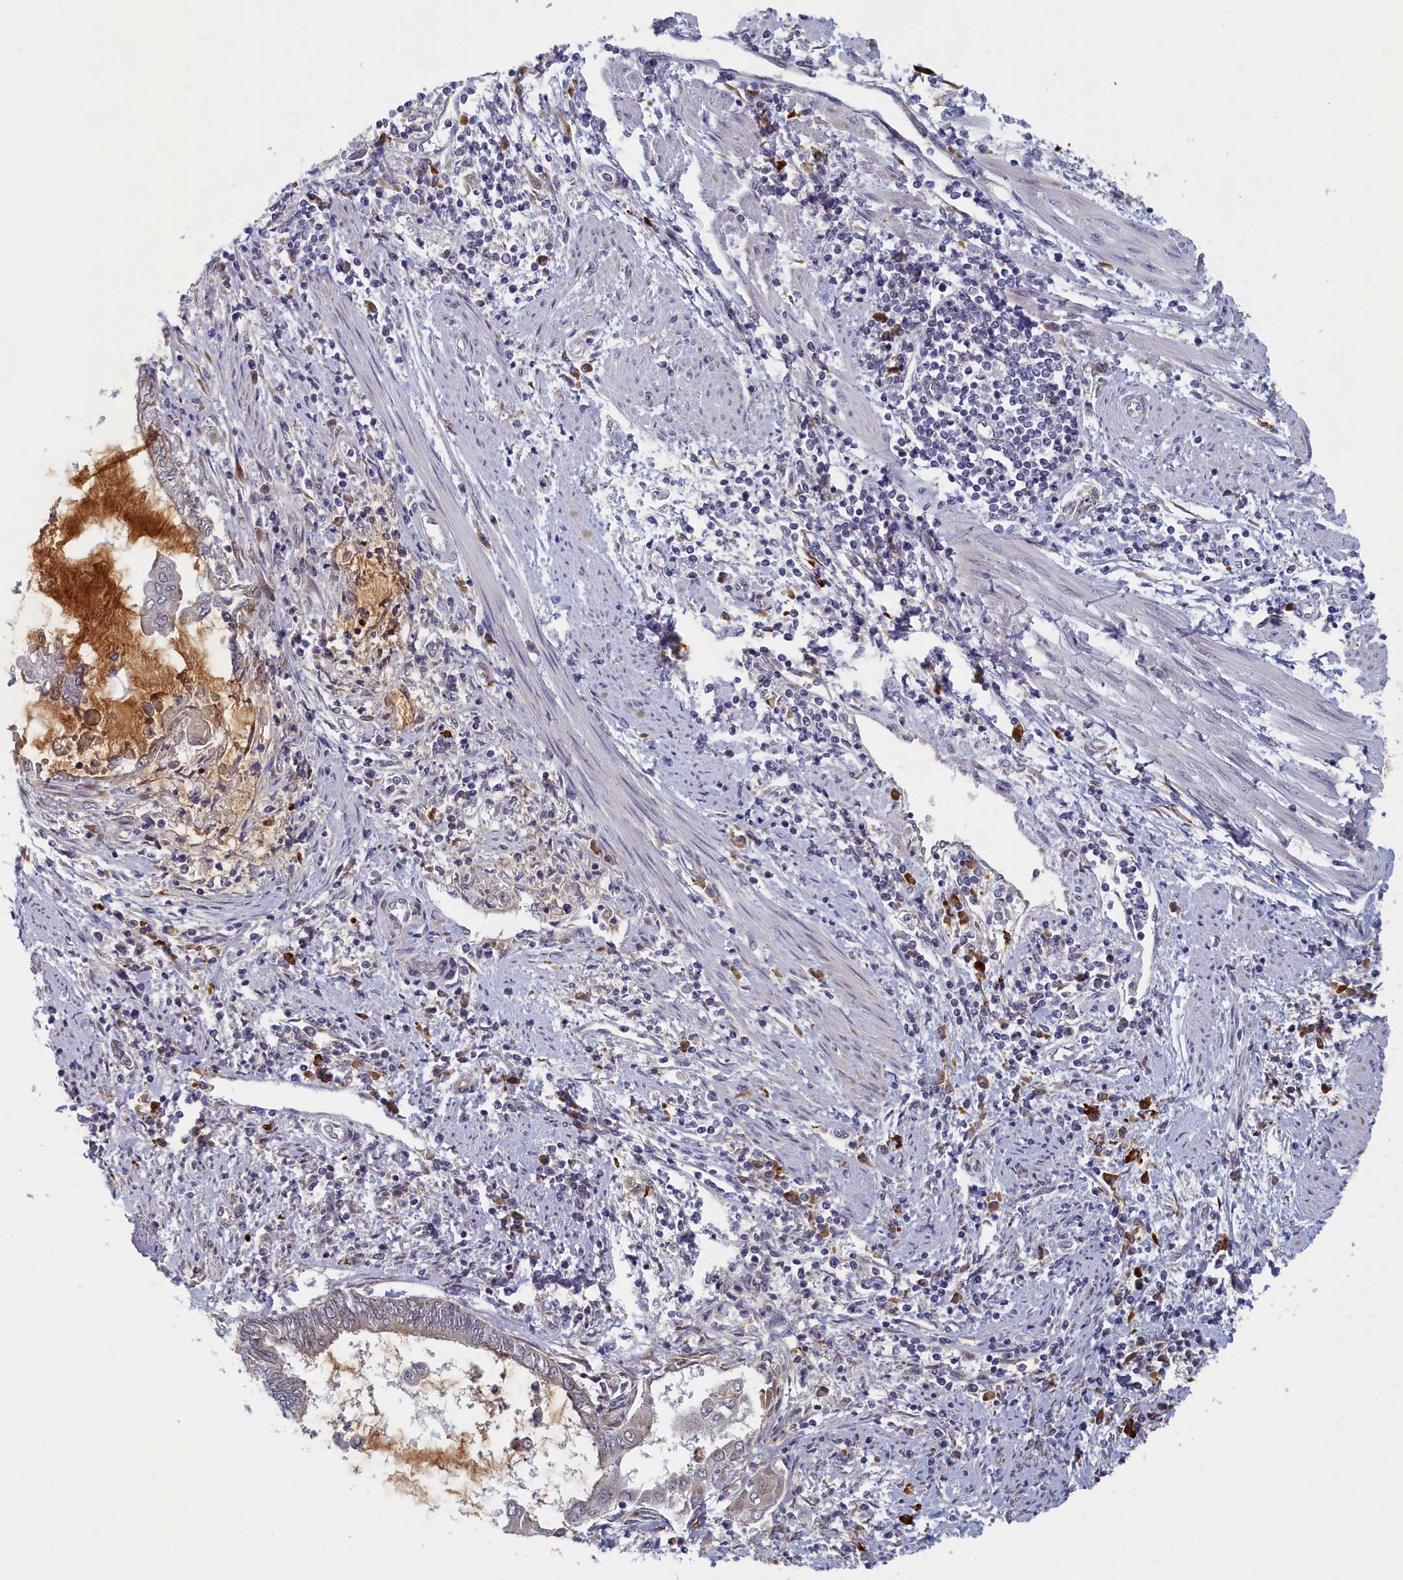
{"staining": {"intensity": "weak", "quantity": "<25%", "location": "cytoplasmic/membranous"}, "tissue": "endometrial cancer", "cell_type": "Tumor cells", "image_type": "cancer", "snomed": [{"axis": "morphology", "description": "Adenocarcinoma, NOS"}, {"axis": "topography", "description": "Uterus"}, {"axis": "topography", "description": "Endometrium"}], "caption": "Endometrial cancer (adenocarcinoma) was stained to show a protein in brown. There is no significant positivity in tumor cells. (Stains: DAB (3,3'-diaminobenzidine) immunohistochemistry (IHC) with hematoxylin counter stain, Microscopy: brightfield microscopy at high magnification).", "gene": "DNAJC17", "patient": {"sex": "female", "age": 70}}